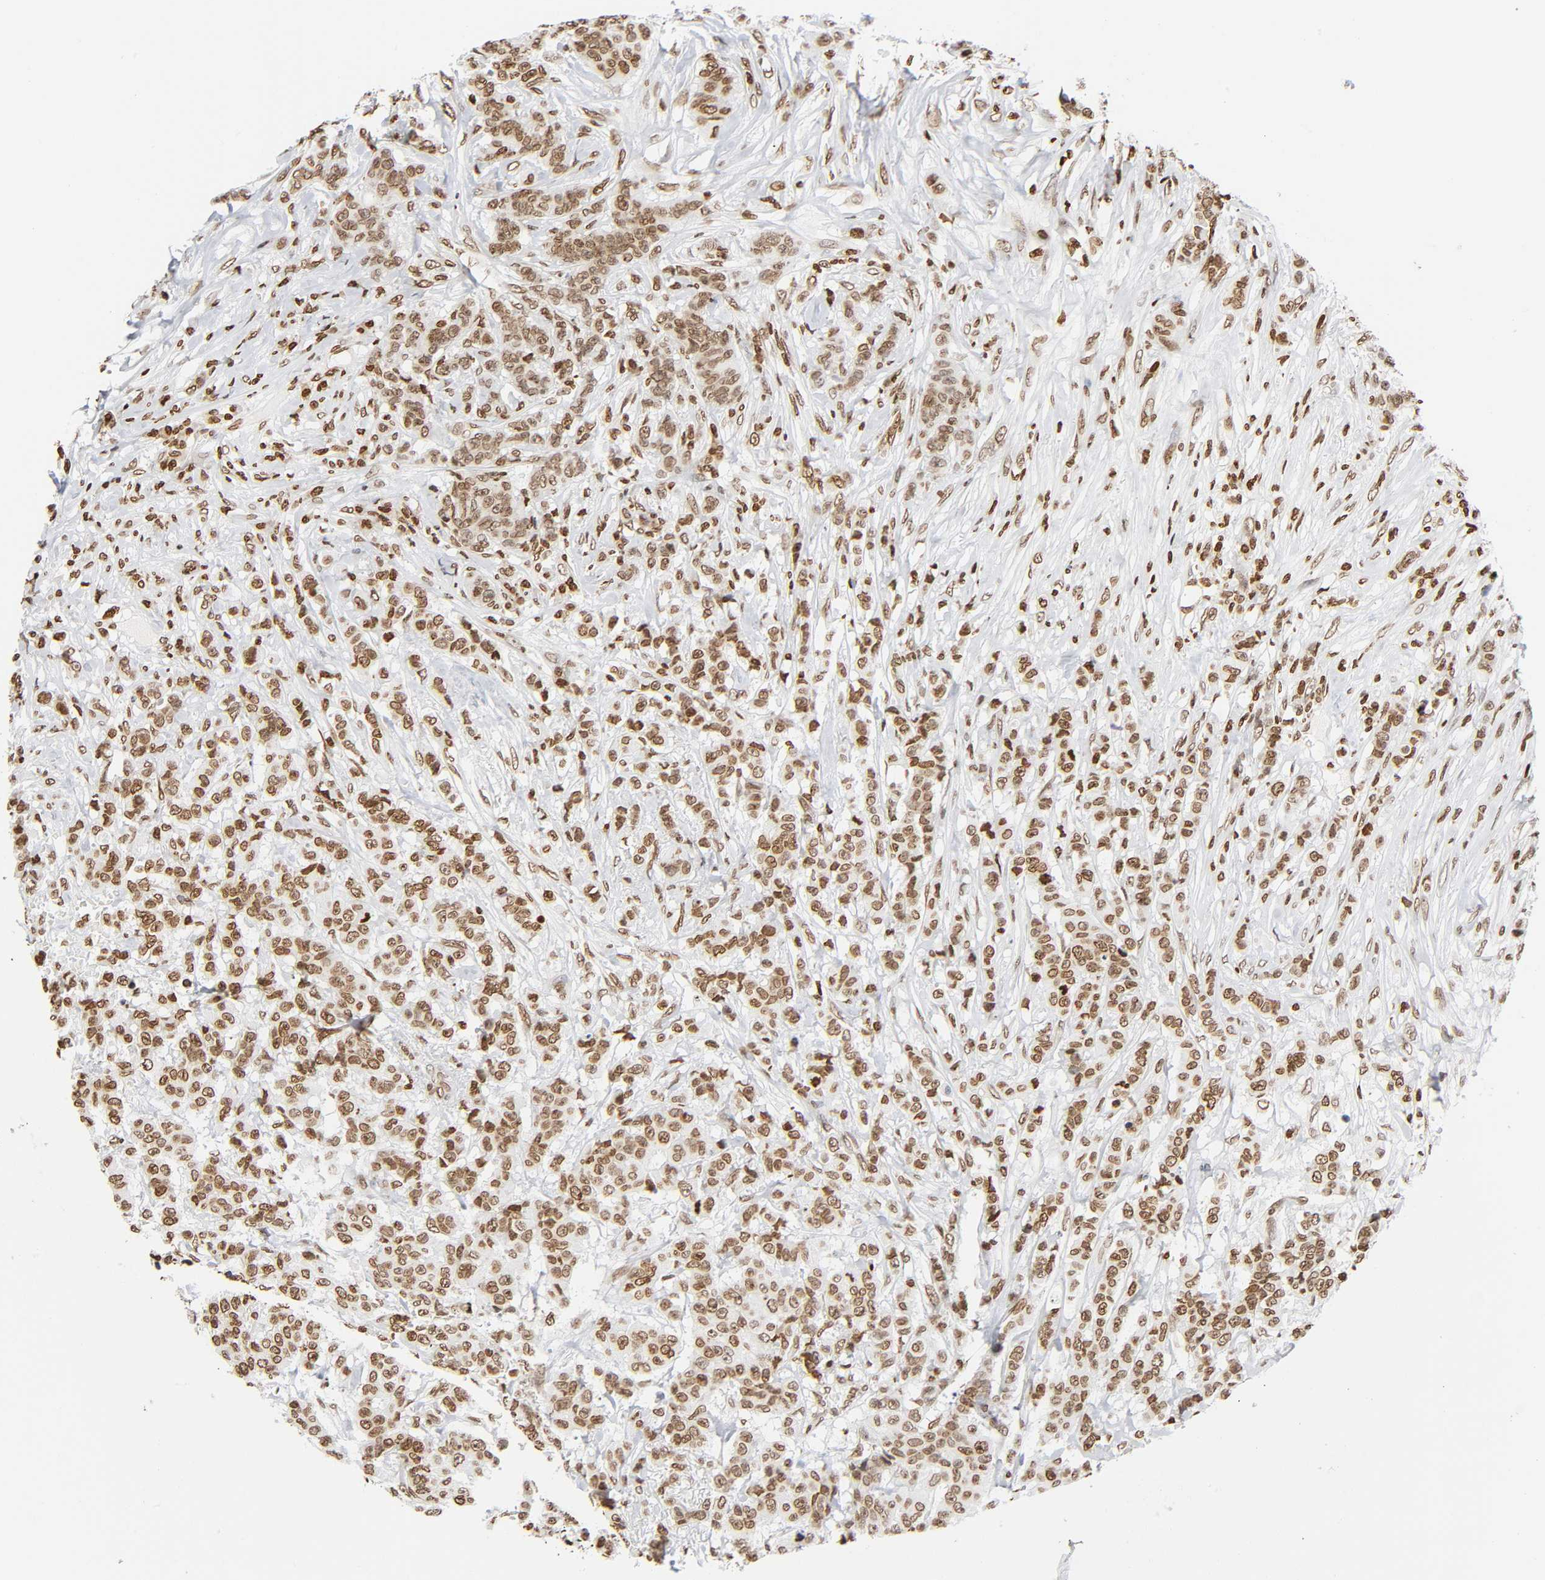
{"staining": {"intensity": "moderate", "quantity": ">75%", "location": "nuclear"}, "tissue": "breast cancer", "cell_type": "Tumor cells", "image_type": "cancer", "snomed": [{"axis": "morphology", "description": "Duct carcinoma"}, {"axis": "topography", "description": "Breast"}], "caption": "Human breast infiltrating ductal carcinoma stained for a protein (brown) exhibits moderate nuclear positive staining in about >75% of tumor cells.", "gene": "HOXA6", "patient": {"sex": "female", "age": 40}}